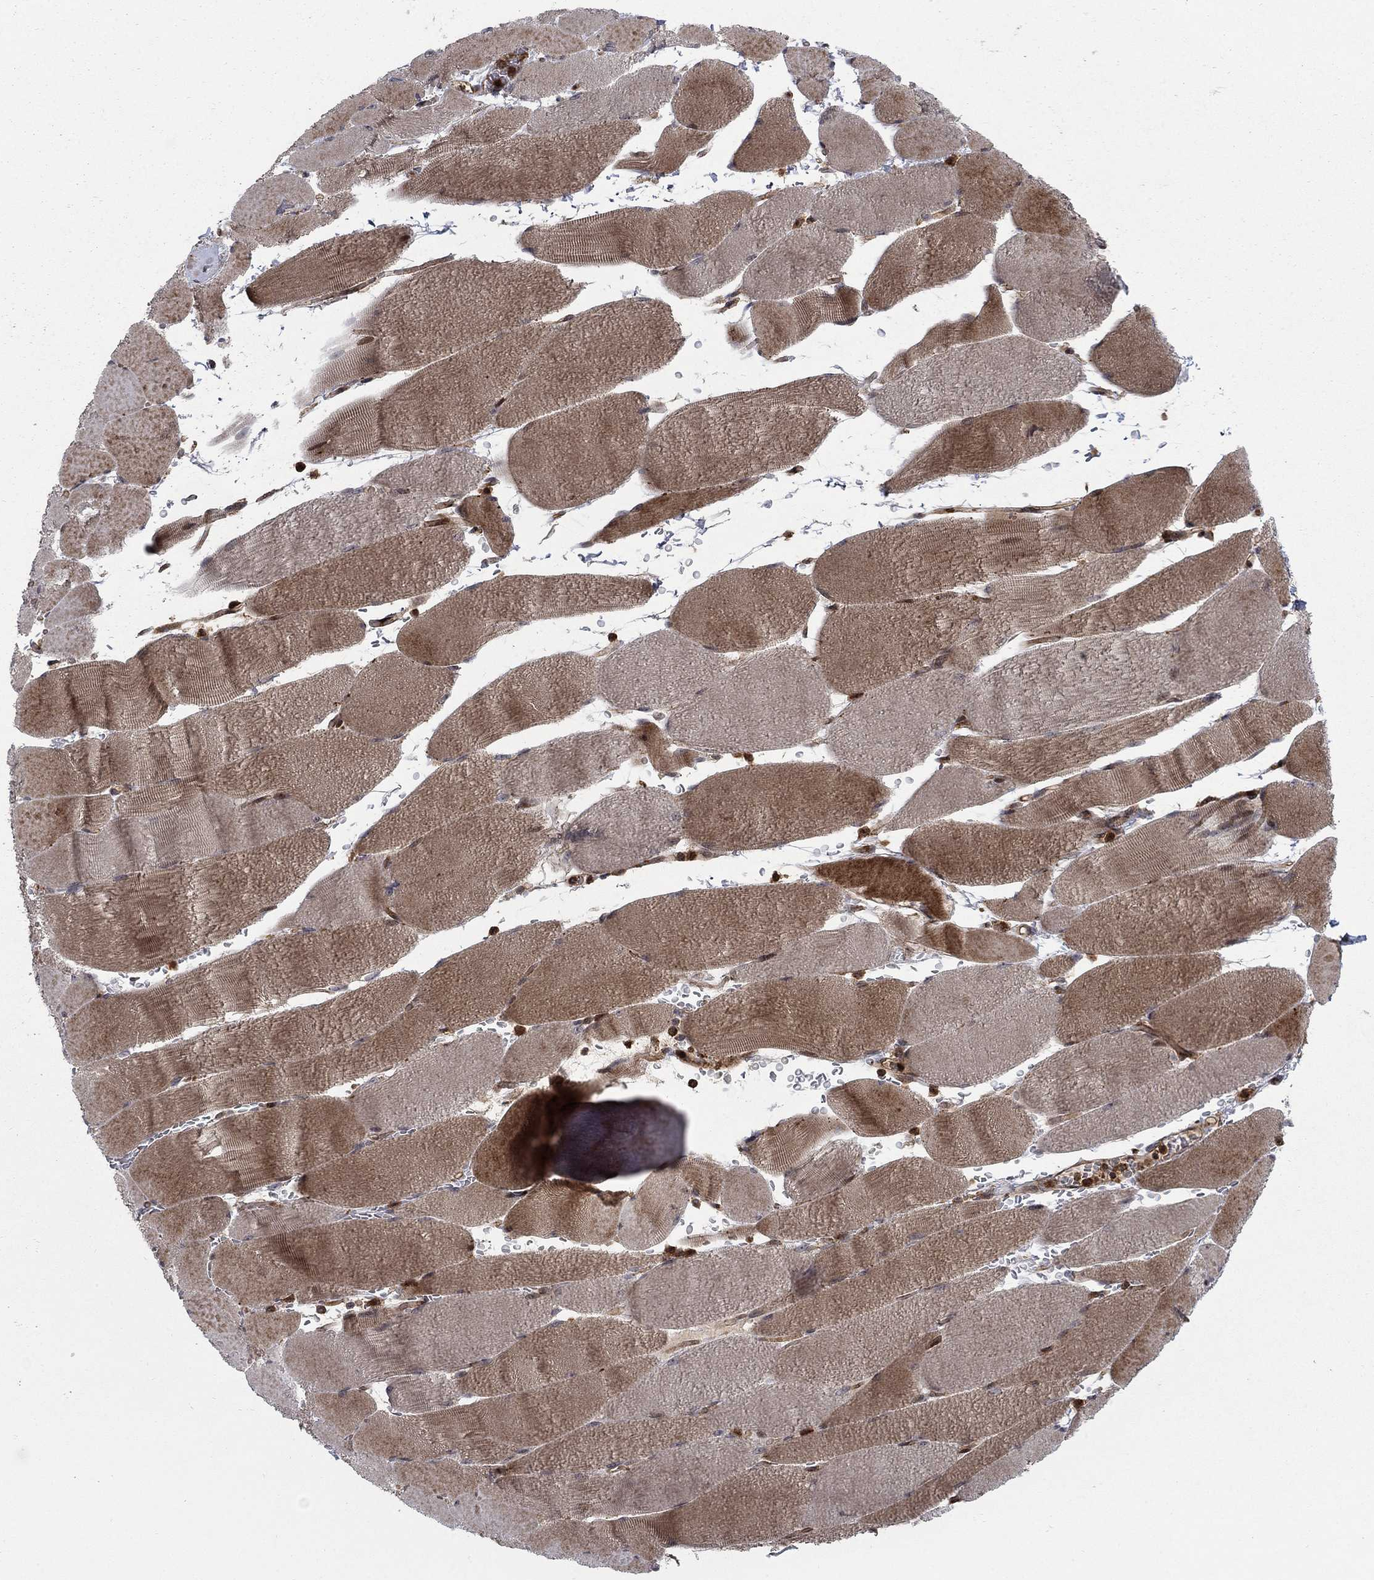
{"staining": {"intensity": "moderate", "quantity": ">75%", "location": "cytoplasmic/membranous,nuclear"}, "tissue": "skeletal muscle", "cell_type": "Myocytes", "image_type": "normal", "snomed": [{"axis": "morphology", "description": "Normal tissue, NOS"}, {"axis": "topography", "description": "Skeletal muscle"}], "caption": "This histopathology image displays unremarkable skeletal muscle stained with IHC to label a protein in brown. The cytoplasmic/membranous,nuclear of myocytes show moderate positivity for the protein. Nuclei are counter-stained blue.", "gene": "IFI35", "patient": {"sex": "male", "age": 56}}